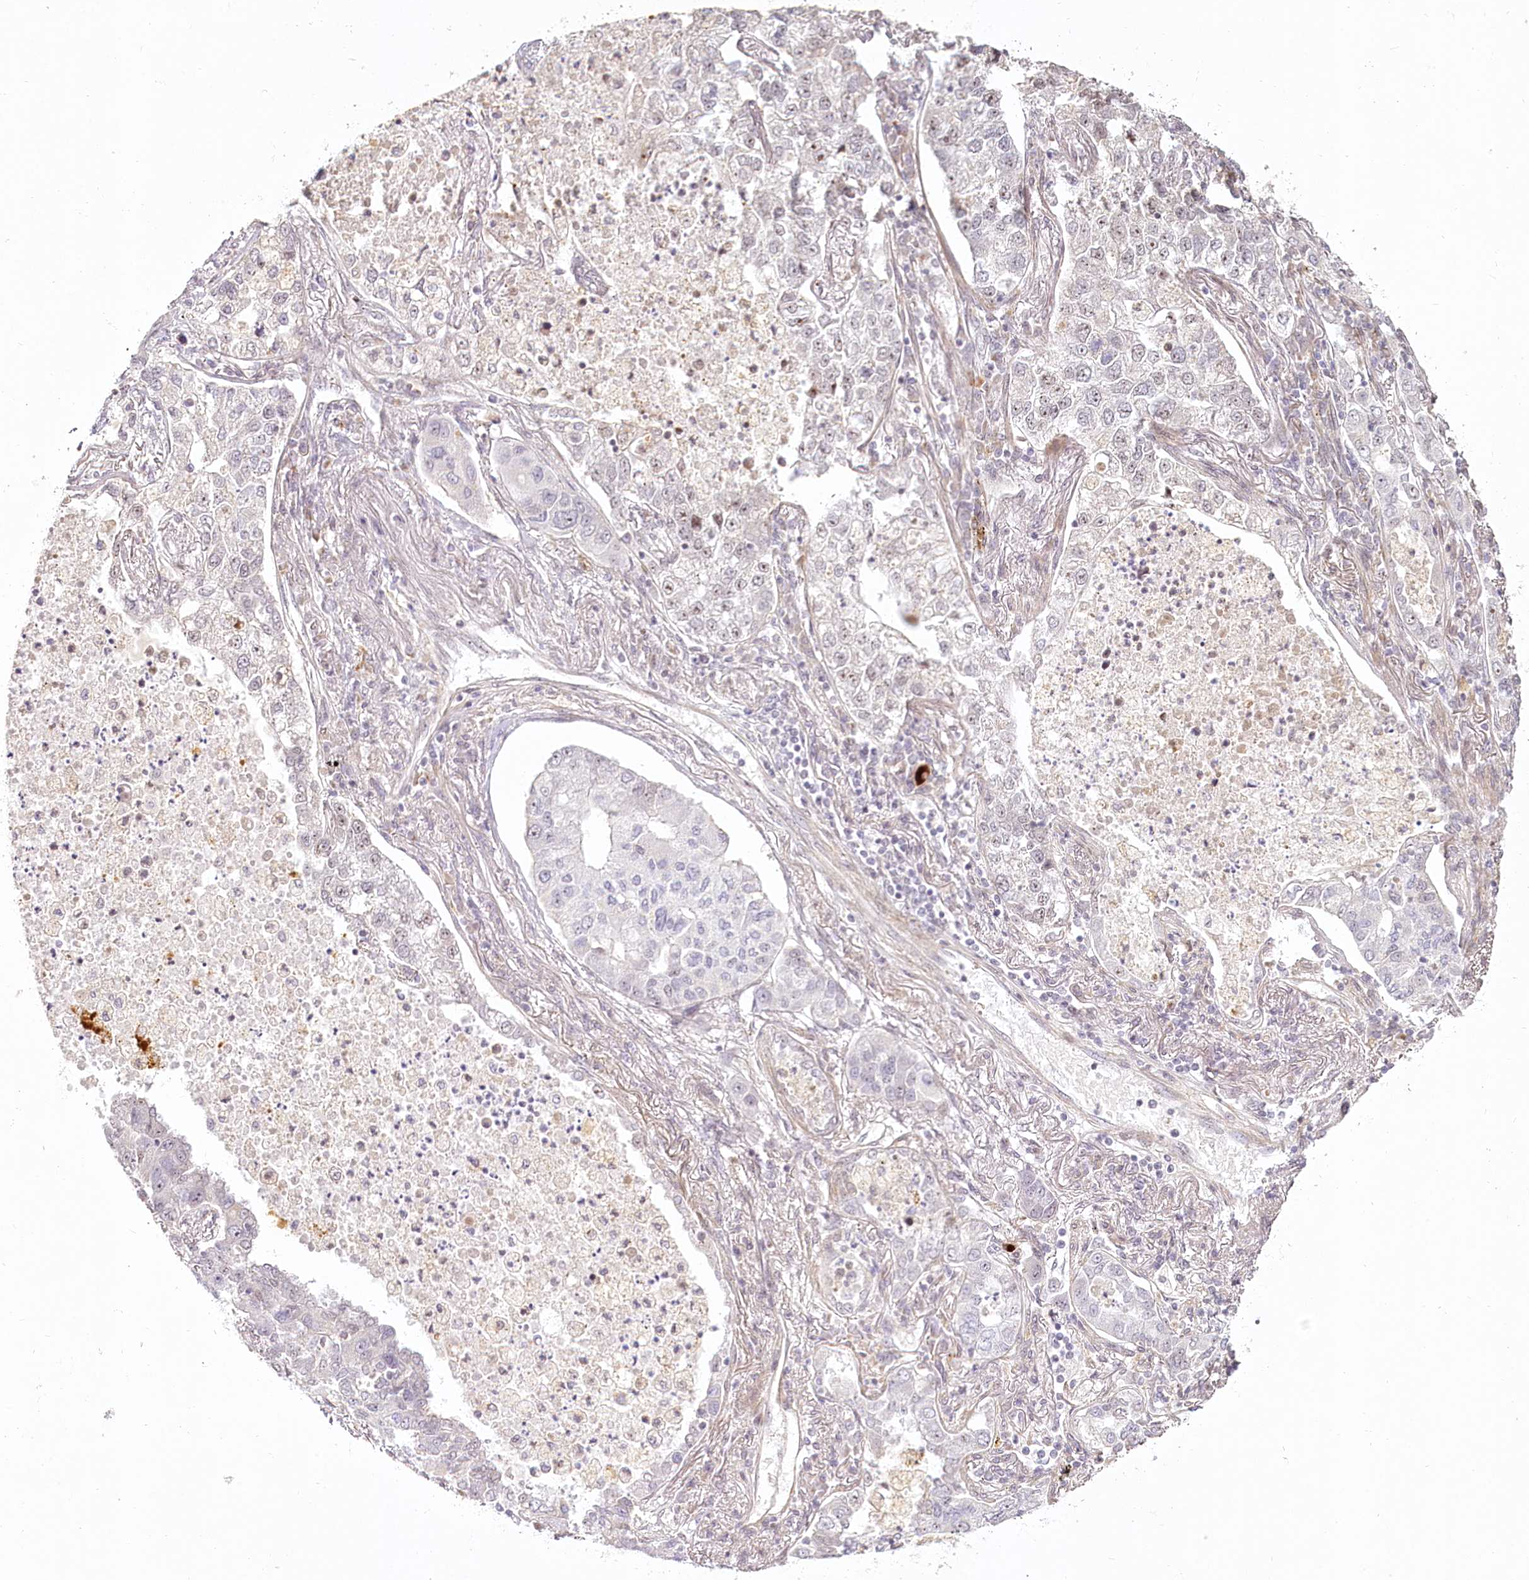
{"staining": {"intensity": "negative", "quantity": "none", "location": "none"}, "tissue": "lung cancer", "cell_type": "Tumor cells", "image_type": "cancer", "snomed": [{"axis": "morphology", "description": "Adenocarcinoma, NOS"}, {"axis": "topography", "description": "Lung"}], "caption": "A high-resolution histopathology image shows IHC staining of adenocarcinoma (lung), which reveals no significant positivity in tumor cells.", "gene": "EXOSC7", "patient": {"sex": "male", "age": 49}}